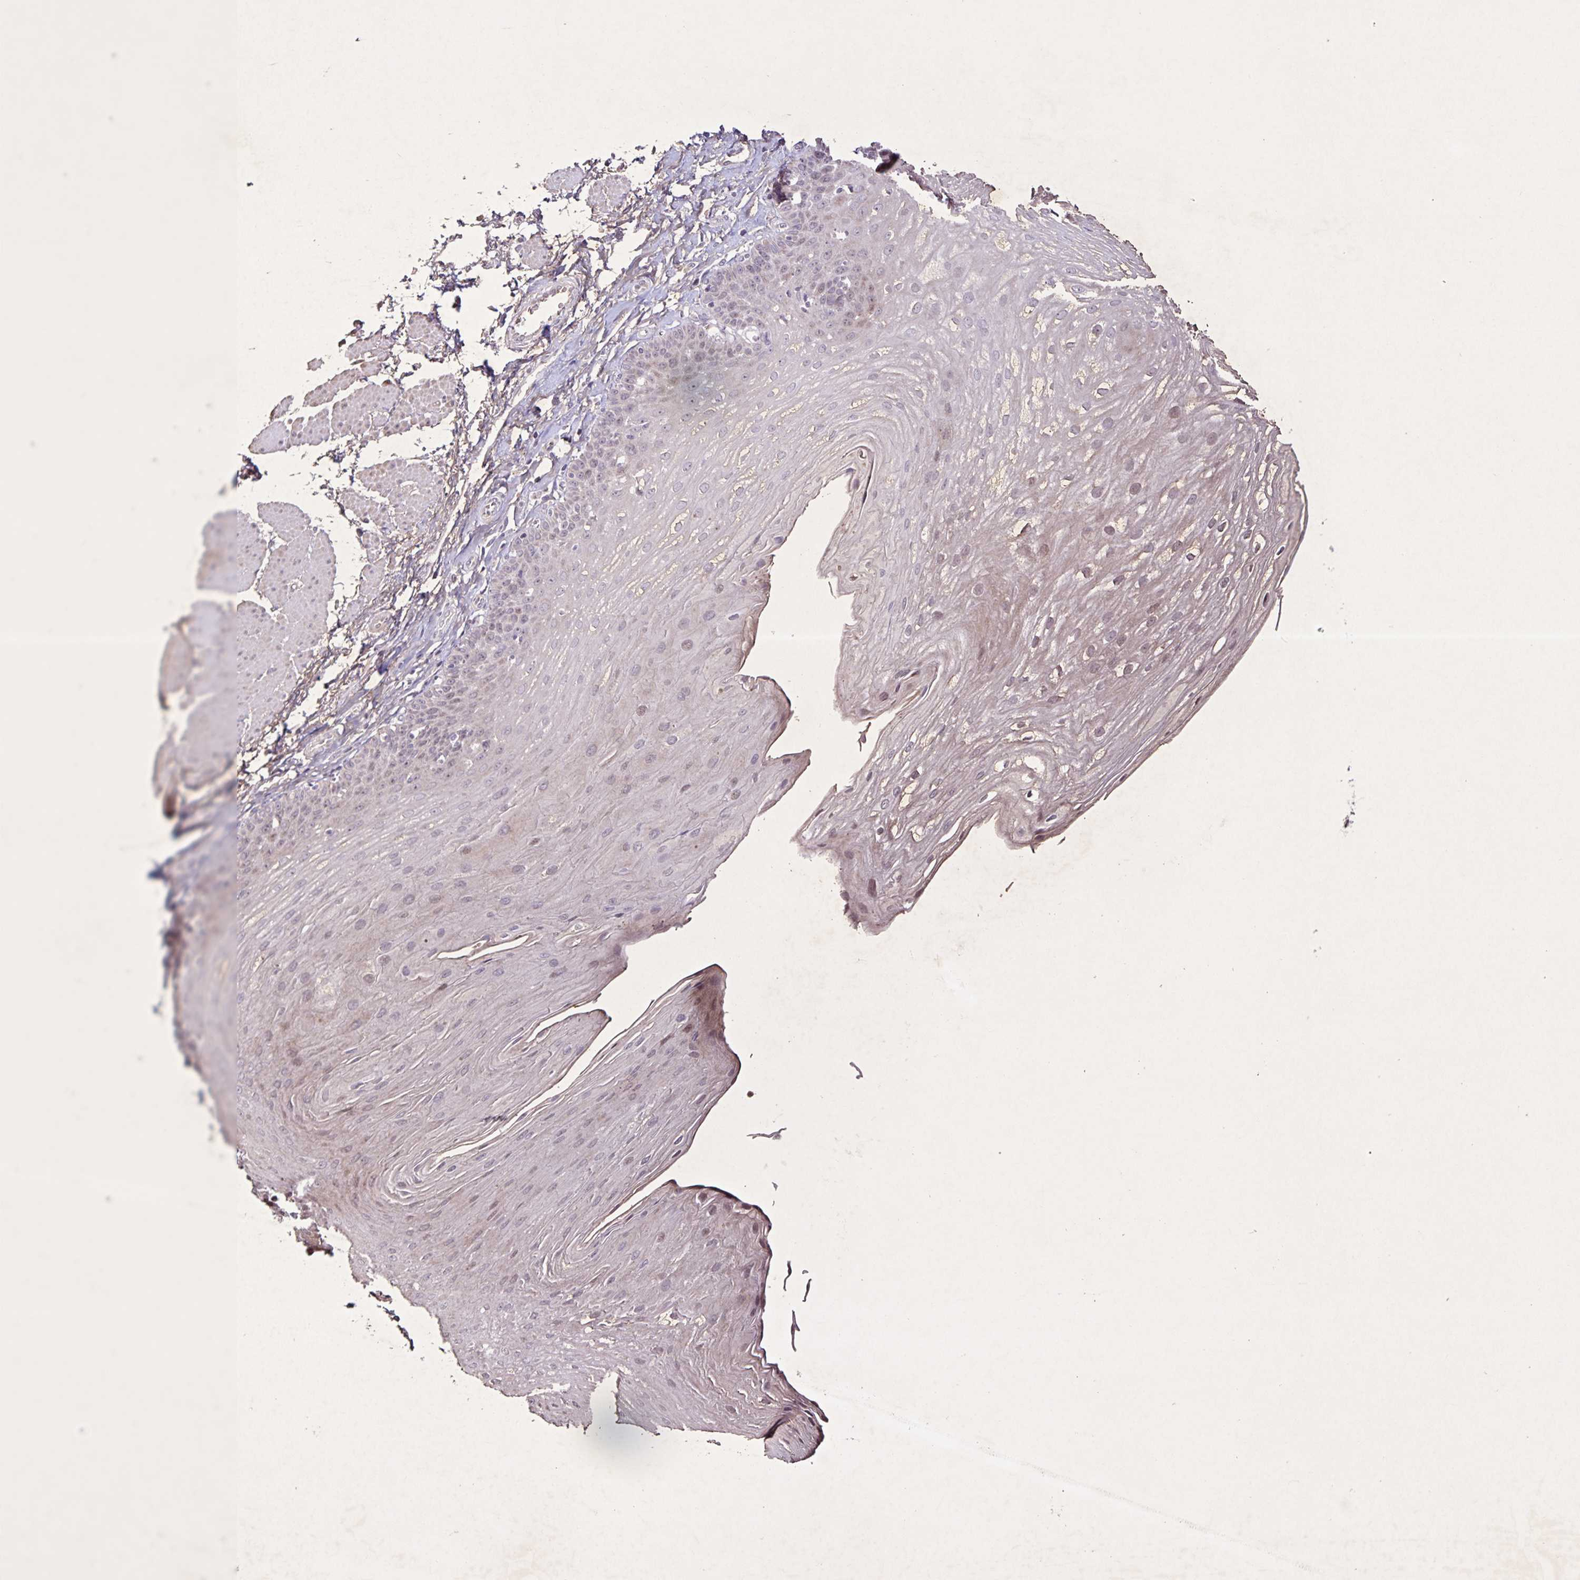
{"staining": {"intensity": "weak", "quantity": "<25%", "location": "nuclear"}, "tissue": "esophagus", "cell_type": "Squamous epithelial cells", "image_type": "normal", "snomed": [{"axis": "morphology", "description": "Normal tissue, NOS"}, {"axis": "topography", "description": "Esophagus"}], "caption": "A photomicrograph of esophagus stained for a protein demonstrates no brown staining in squamous epithelial cells. (Immunohistochemistry, brightfield microscopy, high magnification).", "gene": "GDF2", "patient": {"sex": "female", "age": 81}}